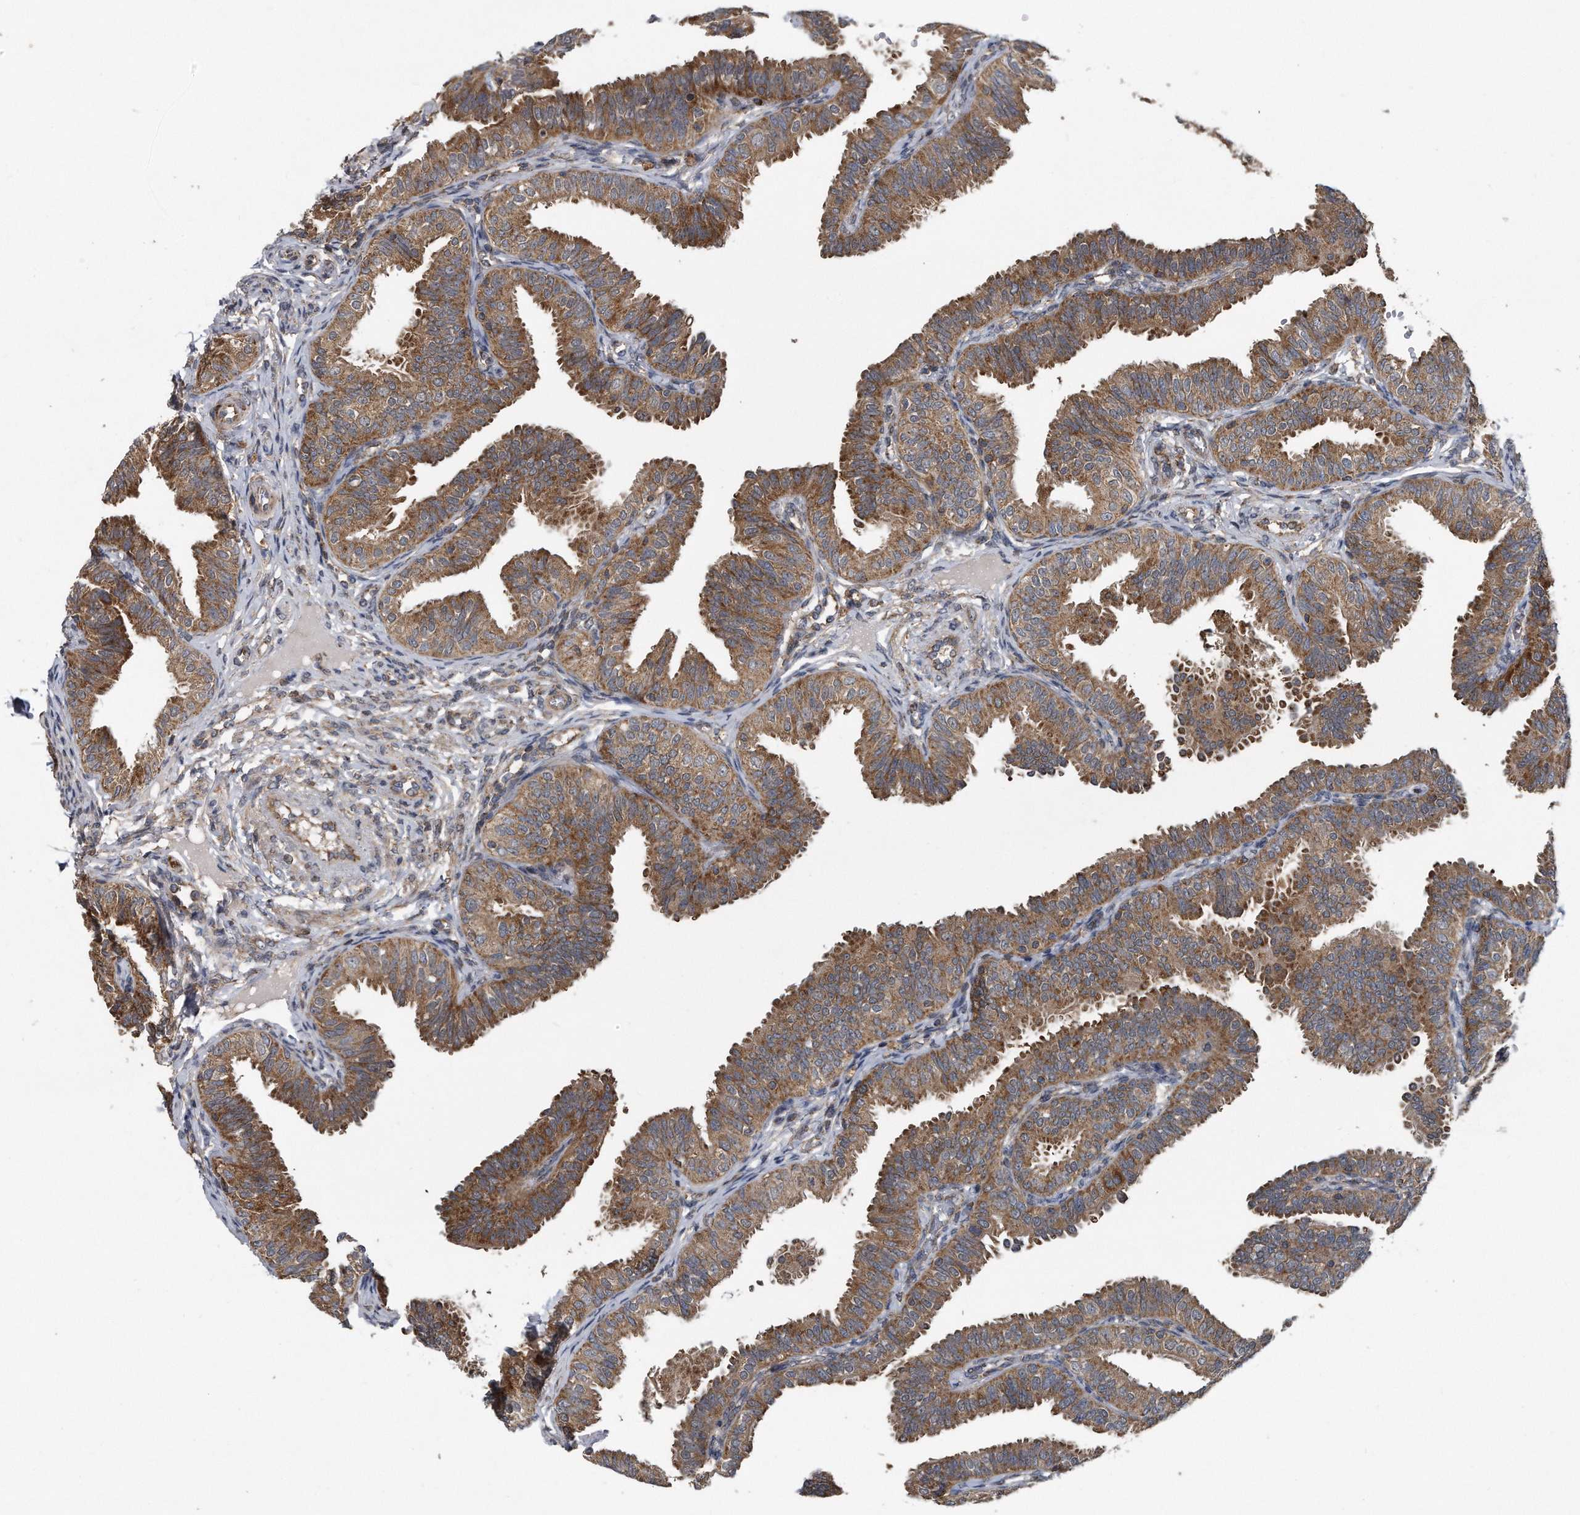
{"staining": {"intensity": "moderate", "quantity": ">75%", "location": "cytoplasmic/membranous"}, "tissue": "fallopian tube", "cell_type": "Glandular cells", "image_type": "normal", "snomed": [{"axis": "morphology", "description": "Normal tissue, NOS"}, {"axis": "topography", "description": "Fallopian tube"}], "caption": "Protein analysis of unremarkable fallopian tube demonstrates moderate cytoplasmic/membranous expression in approximately >75% of glandular cells. Immunohistochemistry (ihc) stains the protein of interest in brown and the nuclei are stained blue.", "gene": "ALPK2", "patient": {"sex": "female", "age": 35}}